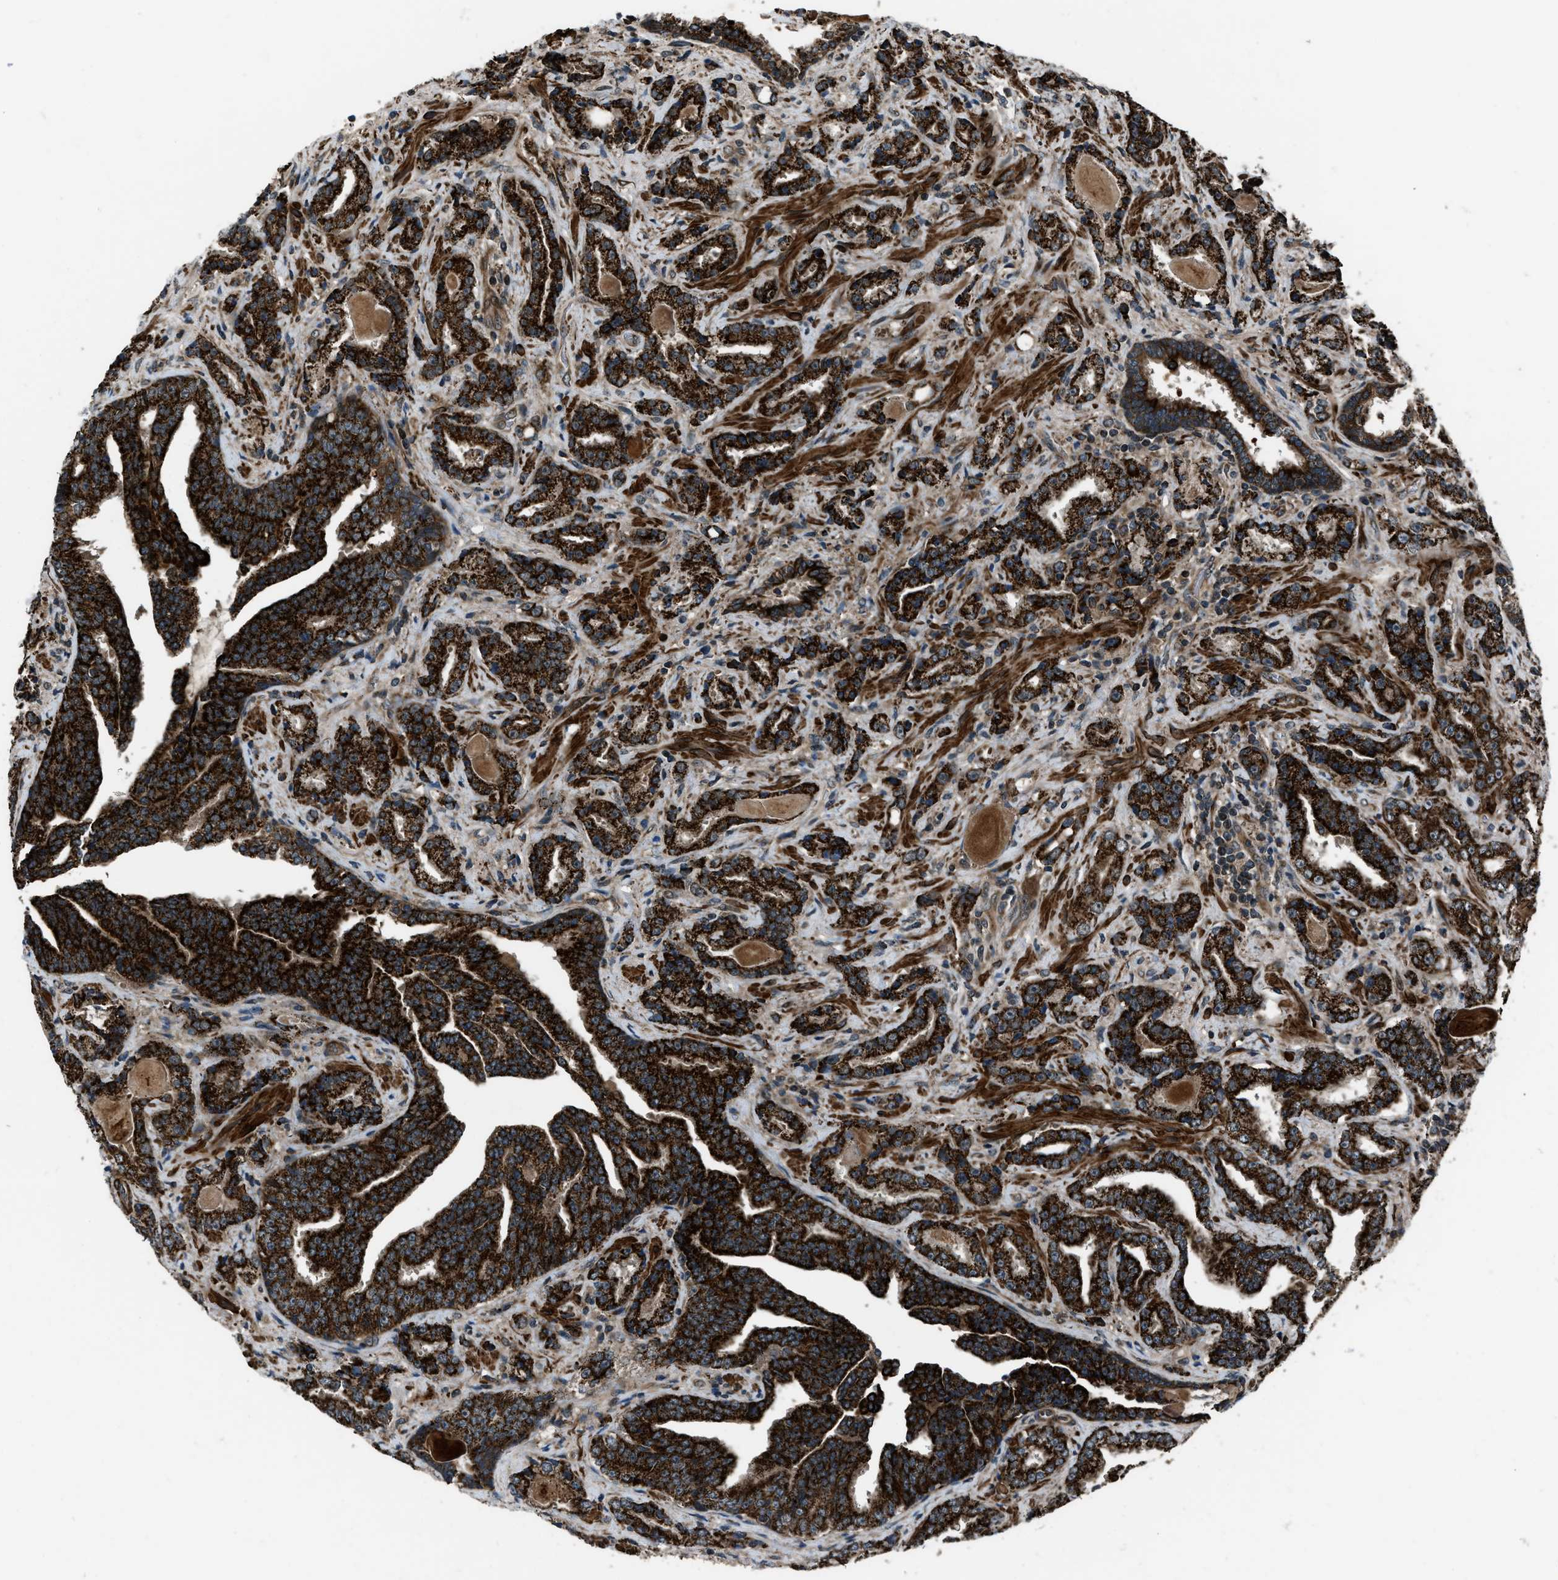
{"staining": {"intensity": "strong", "quantity": ">75%", "location": "cytoplasmic/membranous"}, "tissue": "prostate cancer", "cell_type": "Tumor cells", "image_type": "cancer", "snomed": [{"axis": "morphology", "description": "Adenocarcinoma, Low grade"}, {"axis": "topography", "description": "Prostate"}], "caption": "Immunohistochemical staining of prostate low-grade adenocarcinoma reveals high levels of strong cytoplasmic/membranous protein positivity in approximately >75% of tumor cells.", "gene": "IRAK4", "patient": {"sex": "male", "age": 60}}